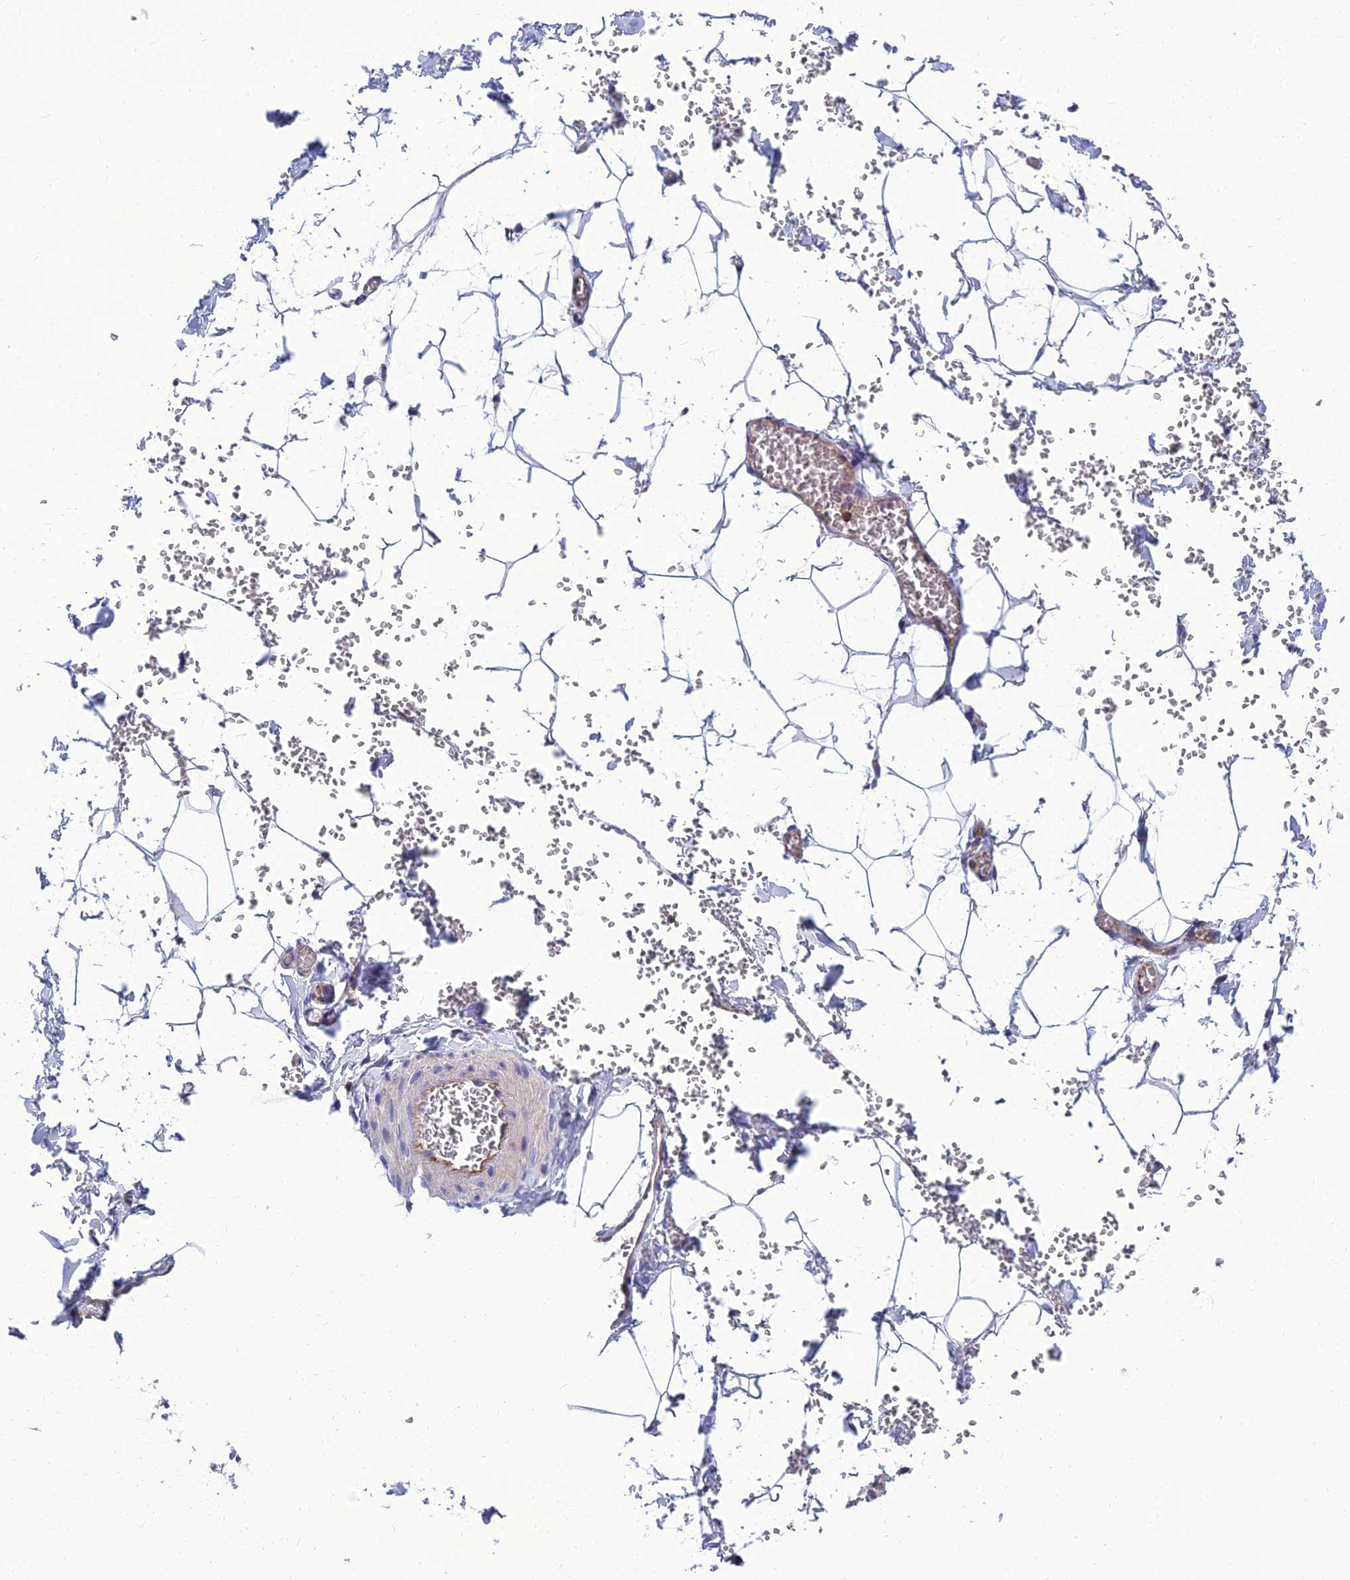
{"staining": {"intensity": "negative", "quantity": "none", "location": "none"}, "tissue": "adipose tissue", "cell_type": "Adipocytes", "image_type": "normal", "snomed": [{"axis": "morphology", "description": "Normal tissue, NOS"}, {"axis": "topography", "description": "Gallbladder"}, {"axis": "topography", "description": "Peripheral nerve tissue"}], "caption": "DAB immunohistochemical staining of benign adipose tissue exhibits no significant positivity in adipocytes. (Stains: DAB immunohistochemistry with hematoxylin counter stain, Microscopy: brightfield microscopy at high magnification).", "gene": "PPP1R18", "patient": {"sex": "male", "age": 38}}